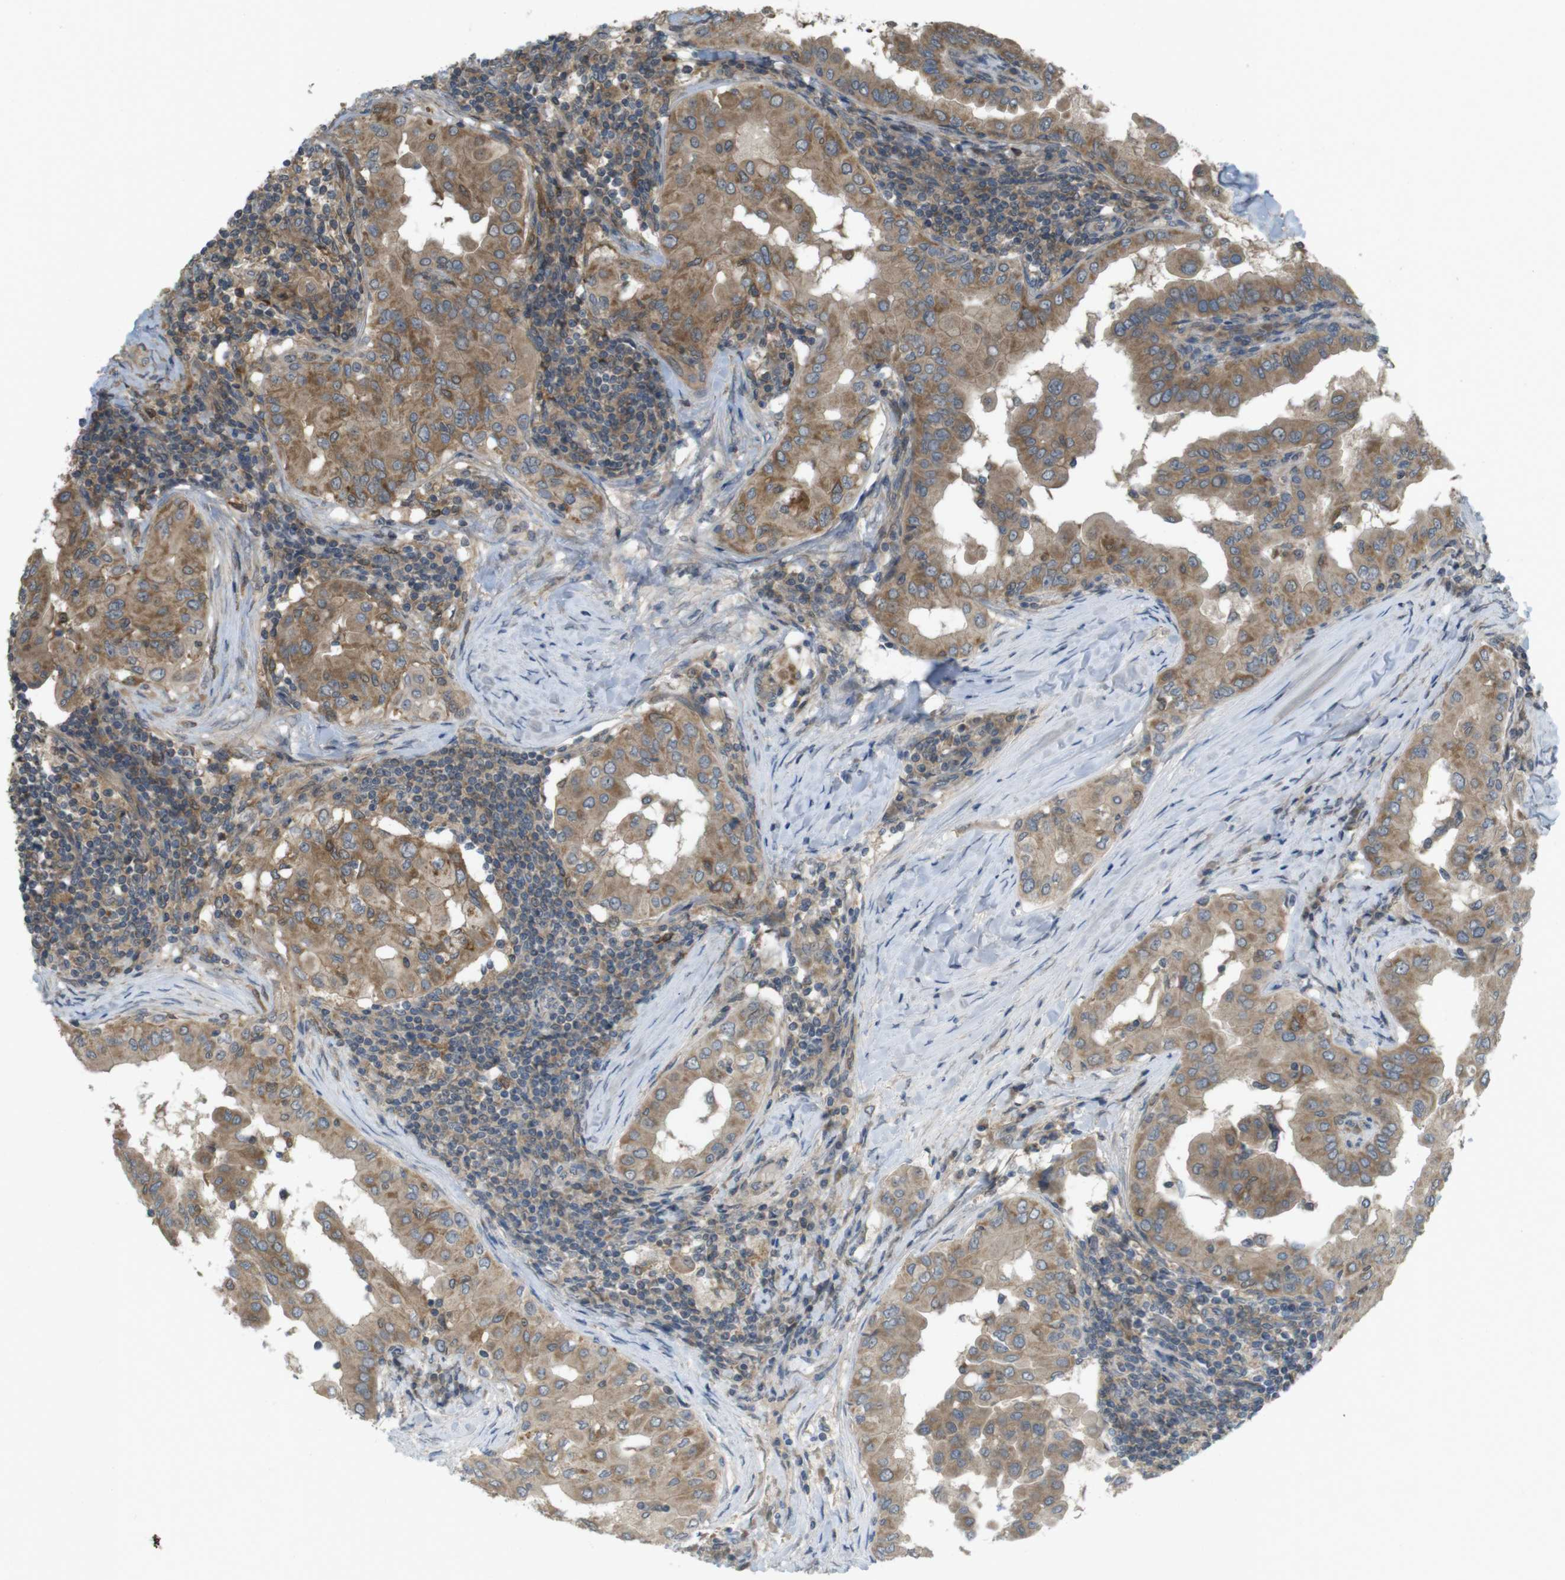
{"staining": {"intensity": "moderate", "quantity": ">75%", "location": "cytoplasmic/membranous"}, "tissue": "thyroid cancer", "cell_type": "Tumor cells", "image_type": "cancer", "snomed": [{"axis": "morphology", "description": "Papillary adenocarcinoma, NOS"}, {"axis": "topography", "description": "Thyroid gland"}], "caption": "The immunohistochemical stain shows moderate cytoplasmic/membranous staining in tumor cells of thyroid cancer tissue. Immunohistochemistry (ihc) stains the protein of interest in brown and the nuclei are stained blue.", "gene": "RNF130", "patient": {"sex": "male", "age": 33}}